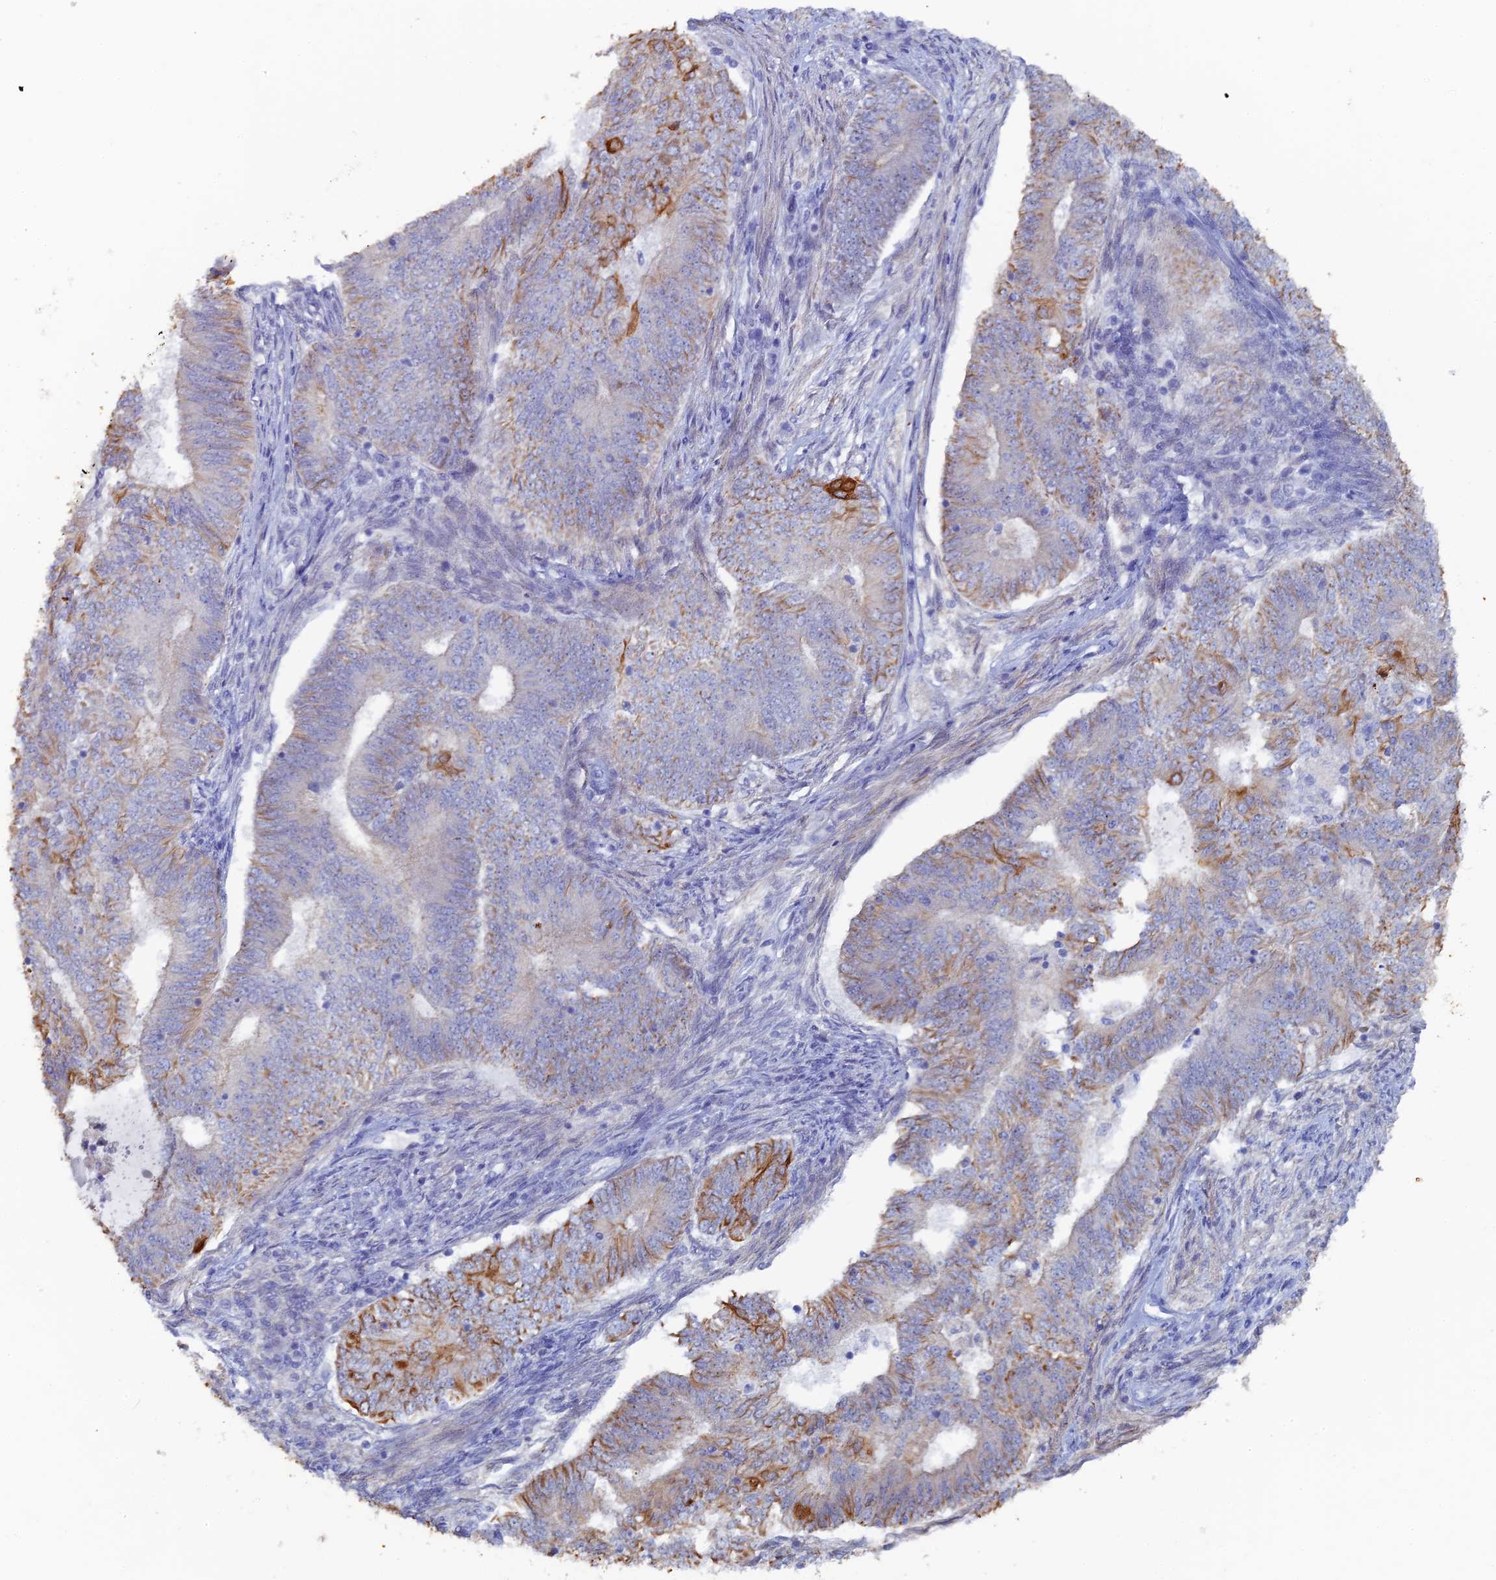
{"staining": {"intensity": "moderate", "quantity": "<25%", "location": "cytoplasmic/membranous"}, "tissue": "endometrial cancer", "cell_type": "Tumor cells", "image_type": "cancer", "snomed": [{"axis": "morphology", "description": "Adenocarcinoma, NOS"}, {"axis": "topography", "description": "Endometrium"}], "caption": "Immunohistochemical staining of human adenocarcinoma (endometrial) demonstrates low levels of moderate cytoplasmic/membranous protein staining in approximately <25% of tumor cells.", "gene": "SRFBP1", "patient": {"sex": "female", "age": 62}}